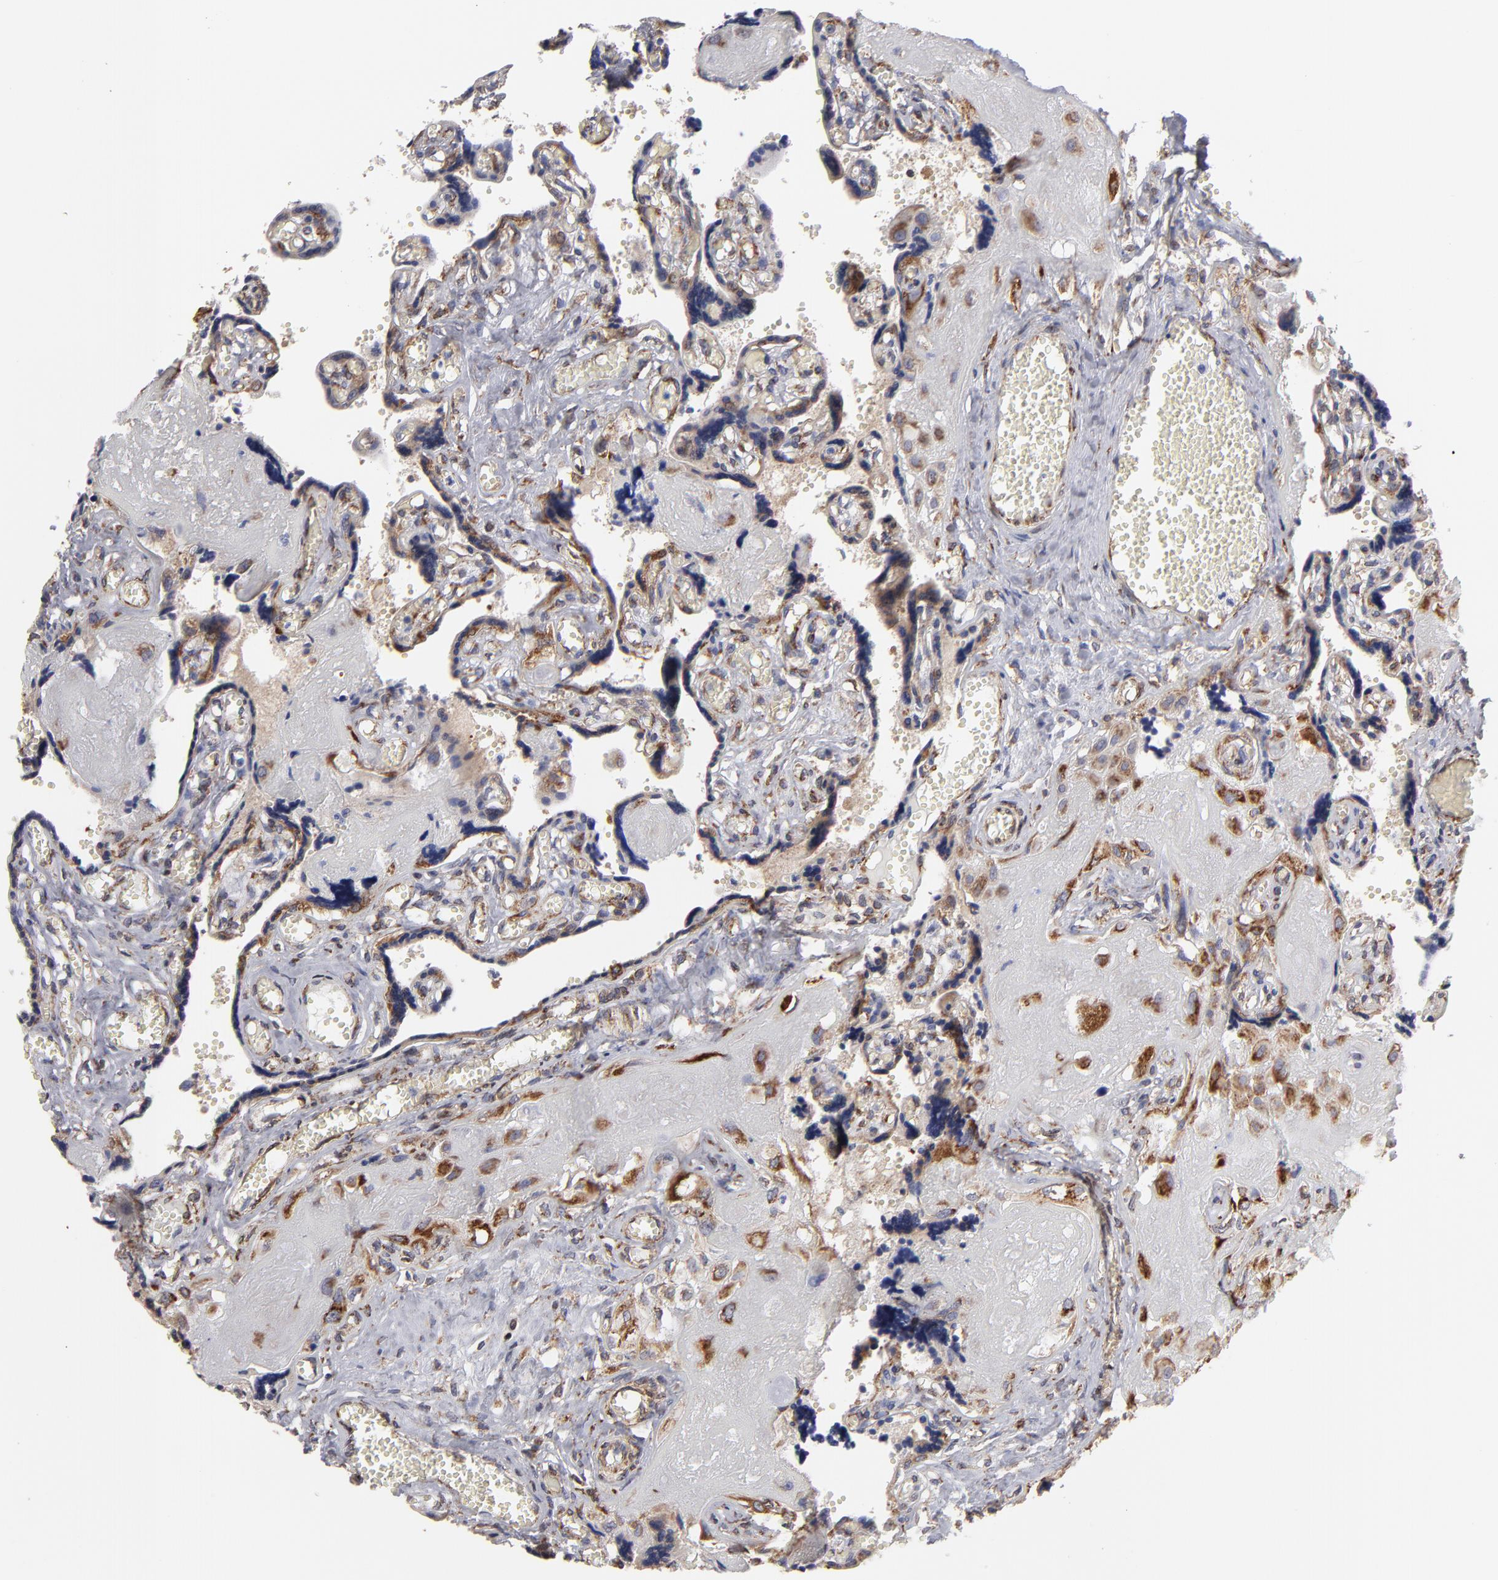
{"staining": {"intensity": "moderate", "quantity": ">75%", "location": "cytoplasmic/membranous"}, "tissue": "placenta", "cell_type": "Decidual cells", "image_type": "normal", "snomed": [{"axis": "morphology", "description": "Normal tissue, NOS"}, {"axis": "morphology", "description": "Degeneration, NOS"}, {"axis": "topography", "description": "Placenta"}], "caption": "Placenta stained for a protein (brown) demonstrates moderate cytoplasmic/membranous positive expression in about >75% of decidual cells.", "gene": "KTN1", "patient": {"sex": "female", "age": 35}}